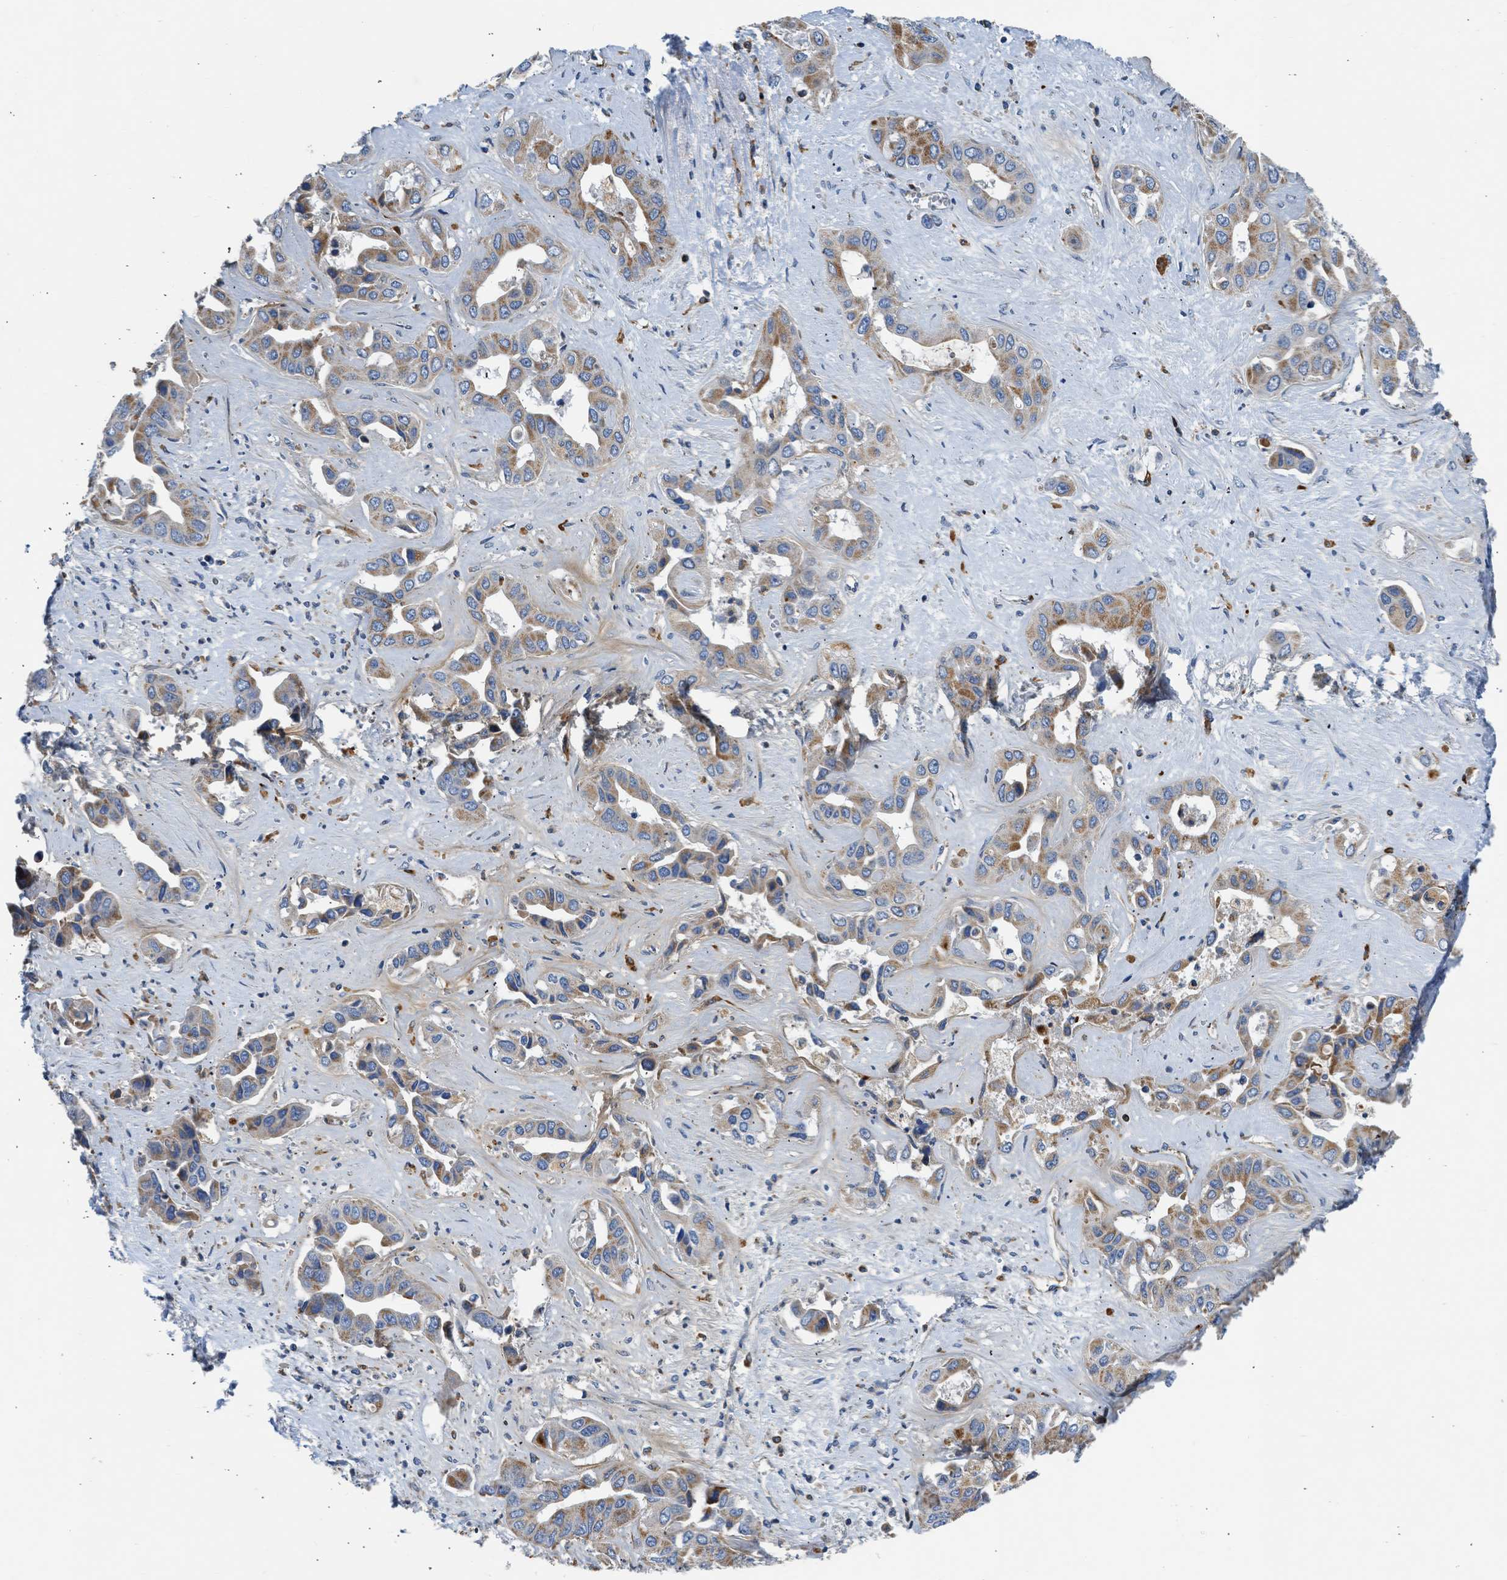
{"staining": {"intensity": "moderate", "quantity": "25%-75%", "location": "cytoplasmic/membranous"}, "tissue": "liver cancer", "cell_type": "Tumor cells", "image_type": "cancer", "snomed": [{"axis": "morphology", "description": "Cholangiocarcinoma"}, {"axis": "topography", "description": "Liver"}], "caption": "A high-resolution histopathology image shows IHC staining of liver cancer, which demonstrates moderate cytoplasmic/membranous staining in about 25%-75% of tumor cells.", "gene": "ULK4", "patient": {"sex": "female", "age": 52}}